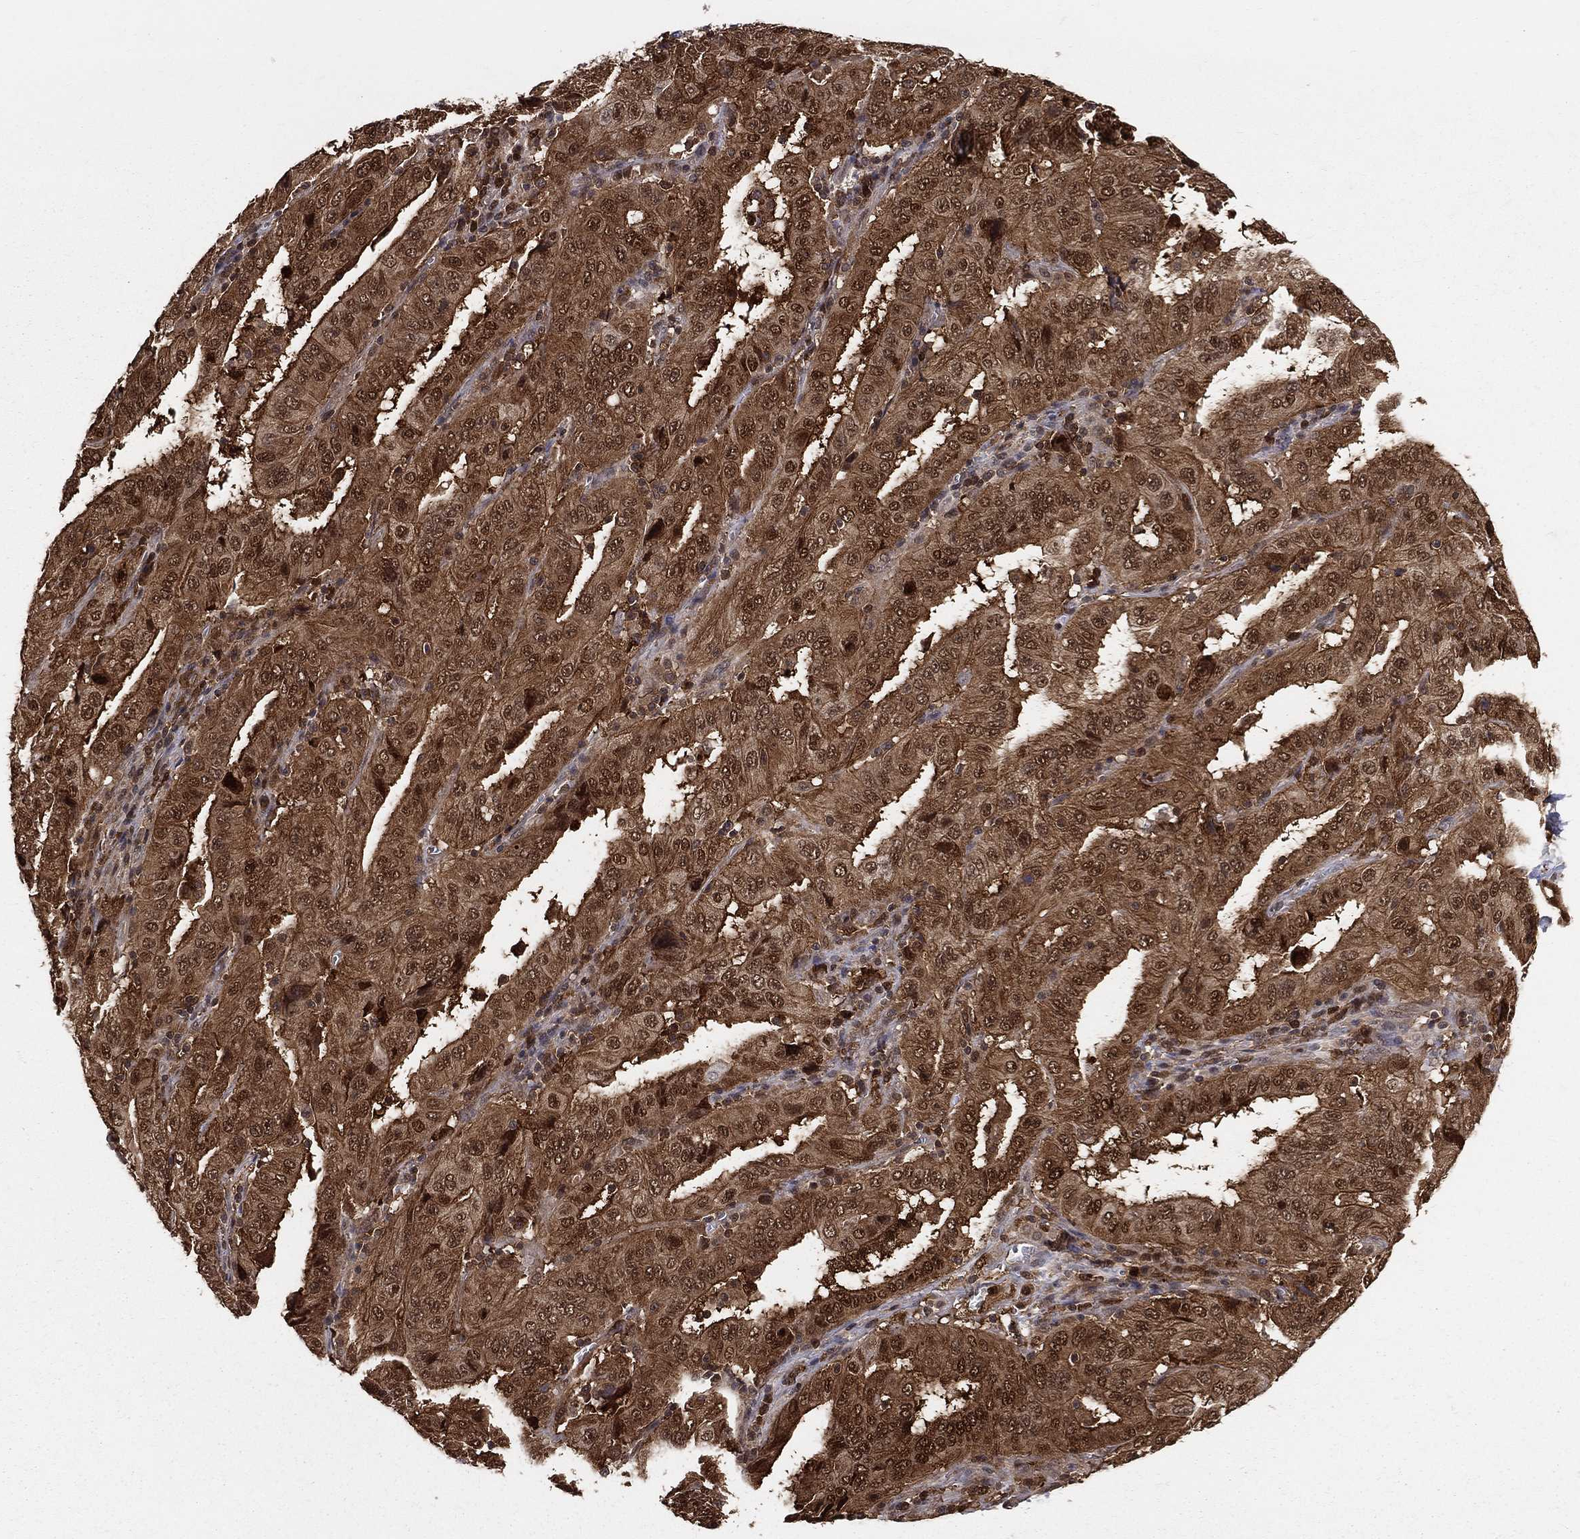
{"staining": {"intensity": "strong", "quantity": ">75%", "location": "cytoplasmic/membranous,nuclear"}, "tissue": "pancreatic cancer", "cell_type": "Tumor cells", "image_type": "cancer", "snomed": [{"axis": "morphology", "description": "Adenocarcinoma, NOS"}, {"axis": "topography", "description": "Pancreas"}], "caption": "The image displays a brown stain indicating the presence of a protein in the cytoplasmic/membranous and nuclear of tumor cells in adenocarcinoma (pancreatic). (DAB = brown stain, brightfield microscopy at high magnification).", "gene": "ENO1", "patient": {"sex": "male", "age": 63}}